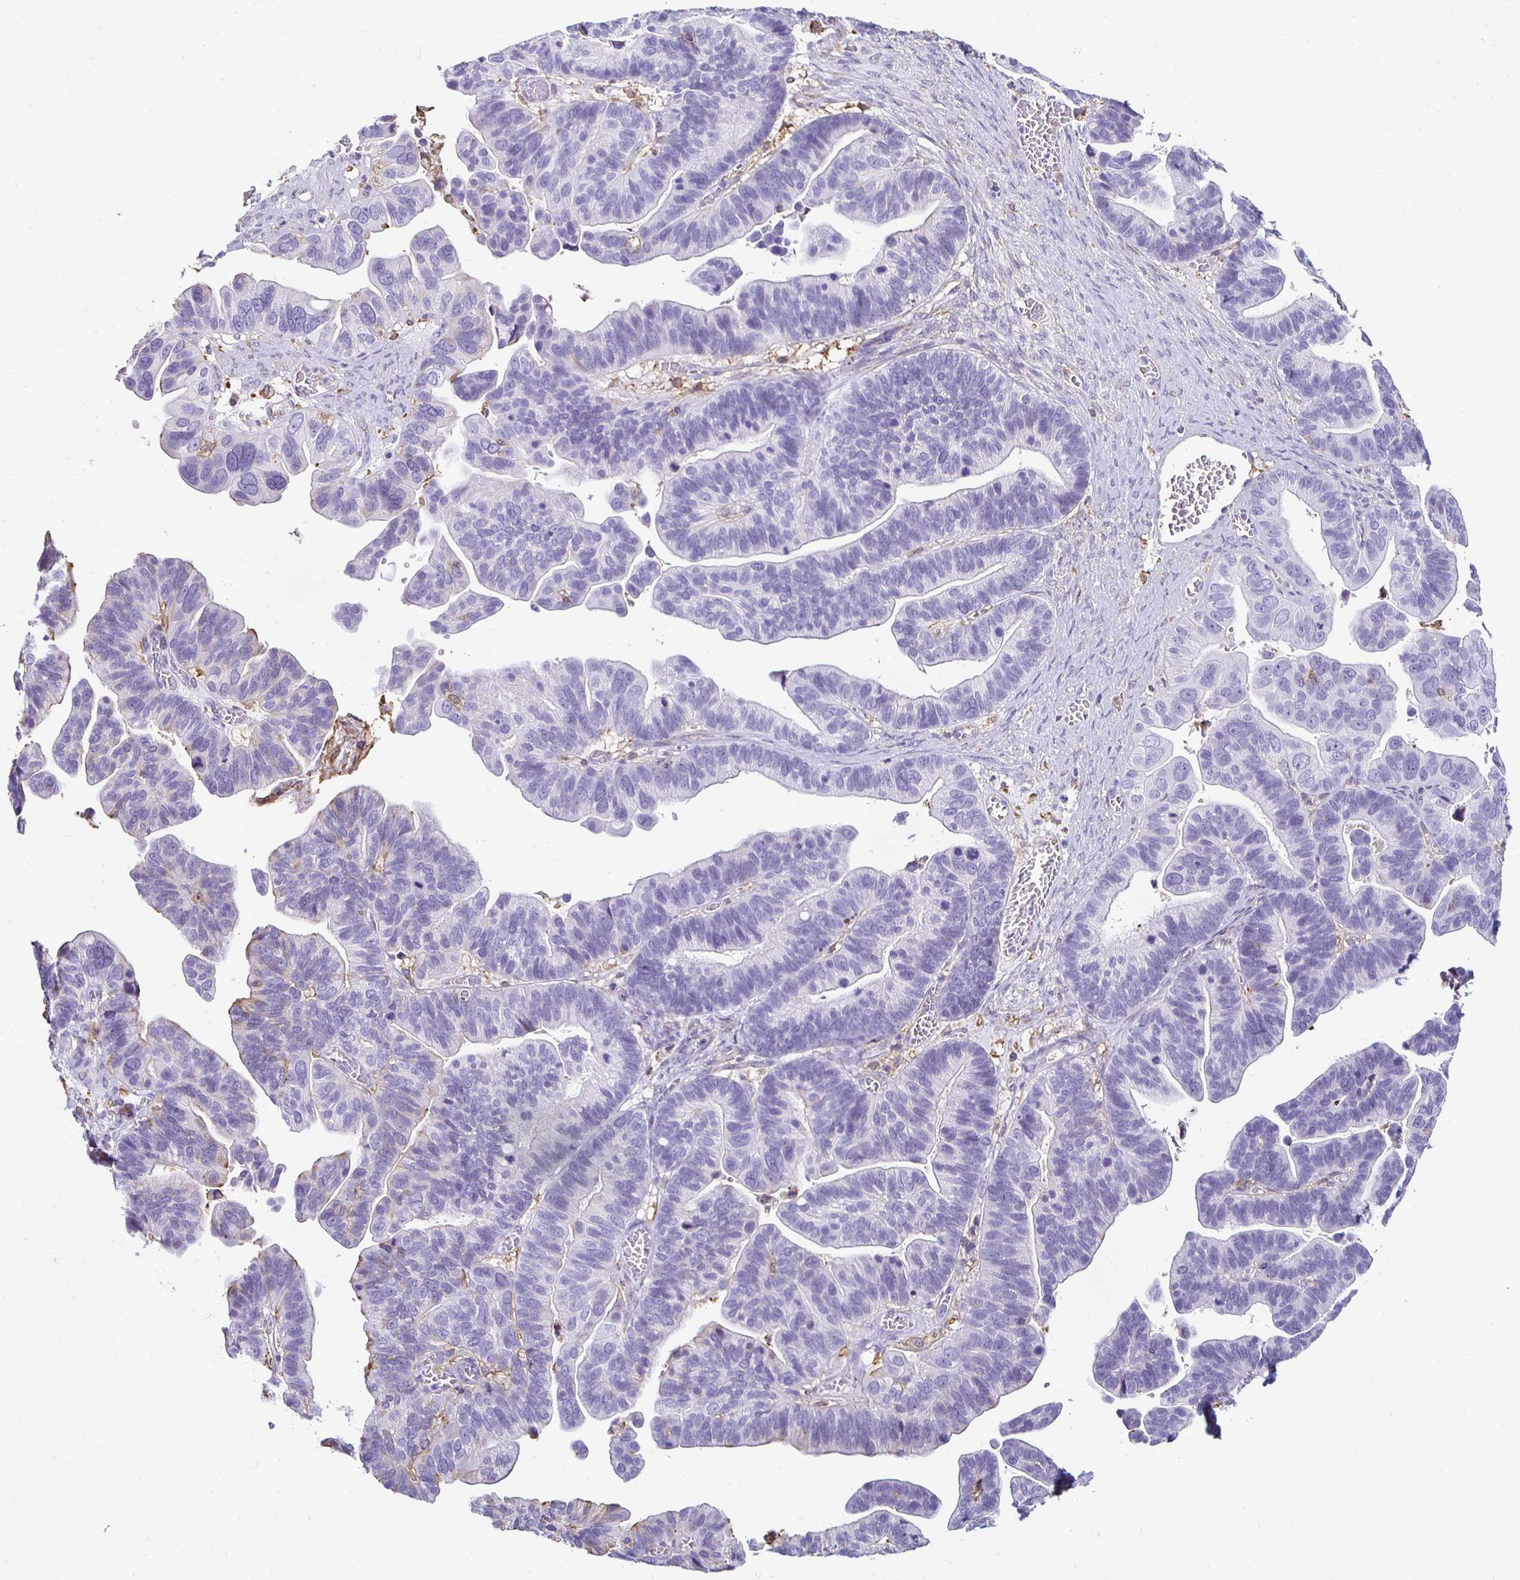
{"staining": {"intensity": "negative", "quantity": "none", "location": "none"}, "tissue": "ovarian cancer", "cell_type": "Tumor cells", "image_type": "cancer", "snomed": [{"axis": "morphology", "description": "Cystadenocarcinoma, serous, NOS"}, {"axis": "topography", "description": "Ovary"}], "caption": "Tumor cells are negative for protein expression in human serous cystadenocarcinoma (ovarian).", "gene": "TAS1R3", "patient": {"sex": "female", "age": 56}}